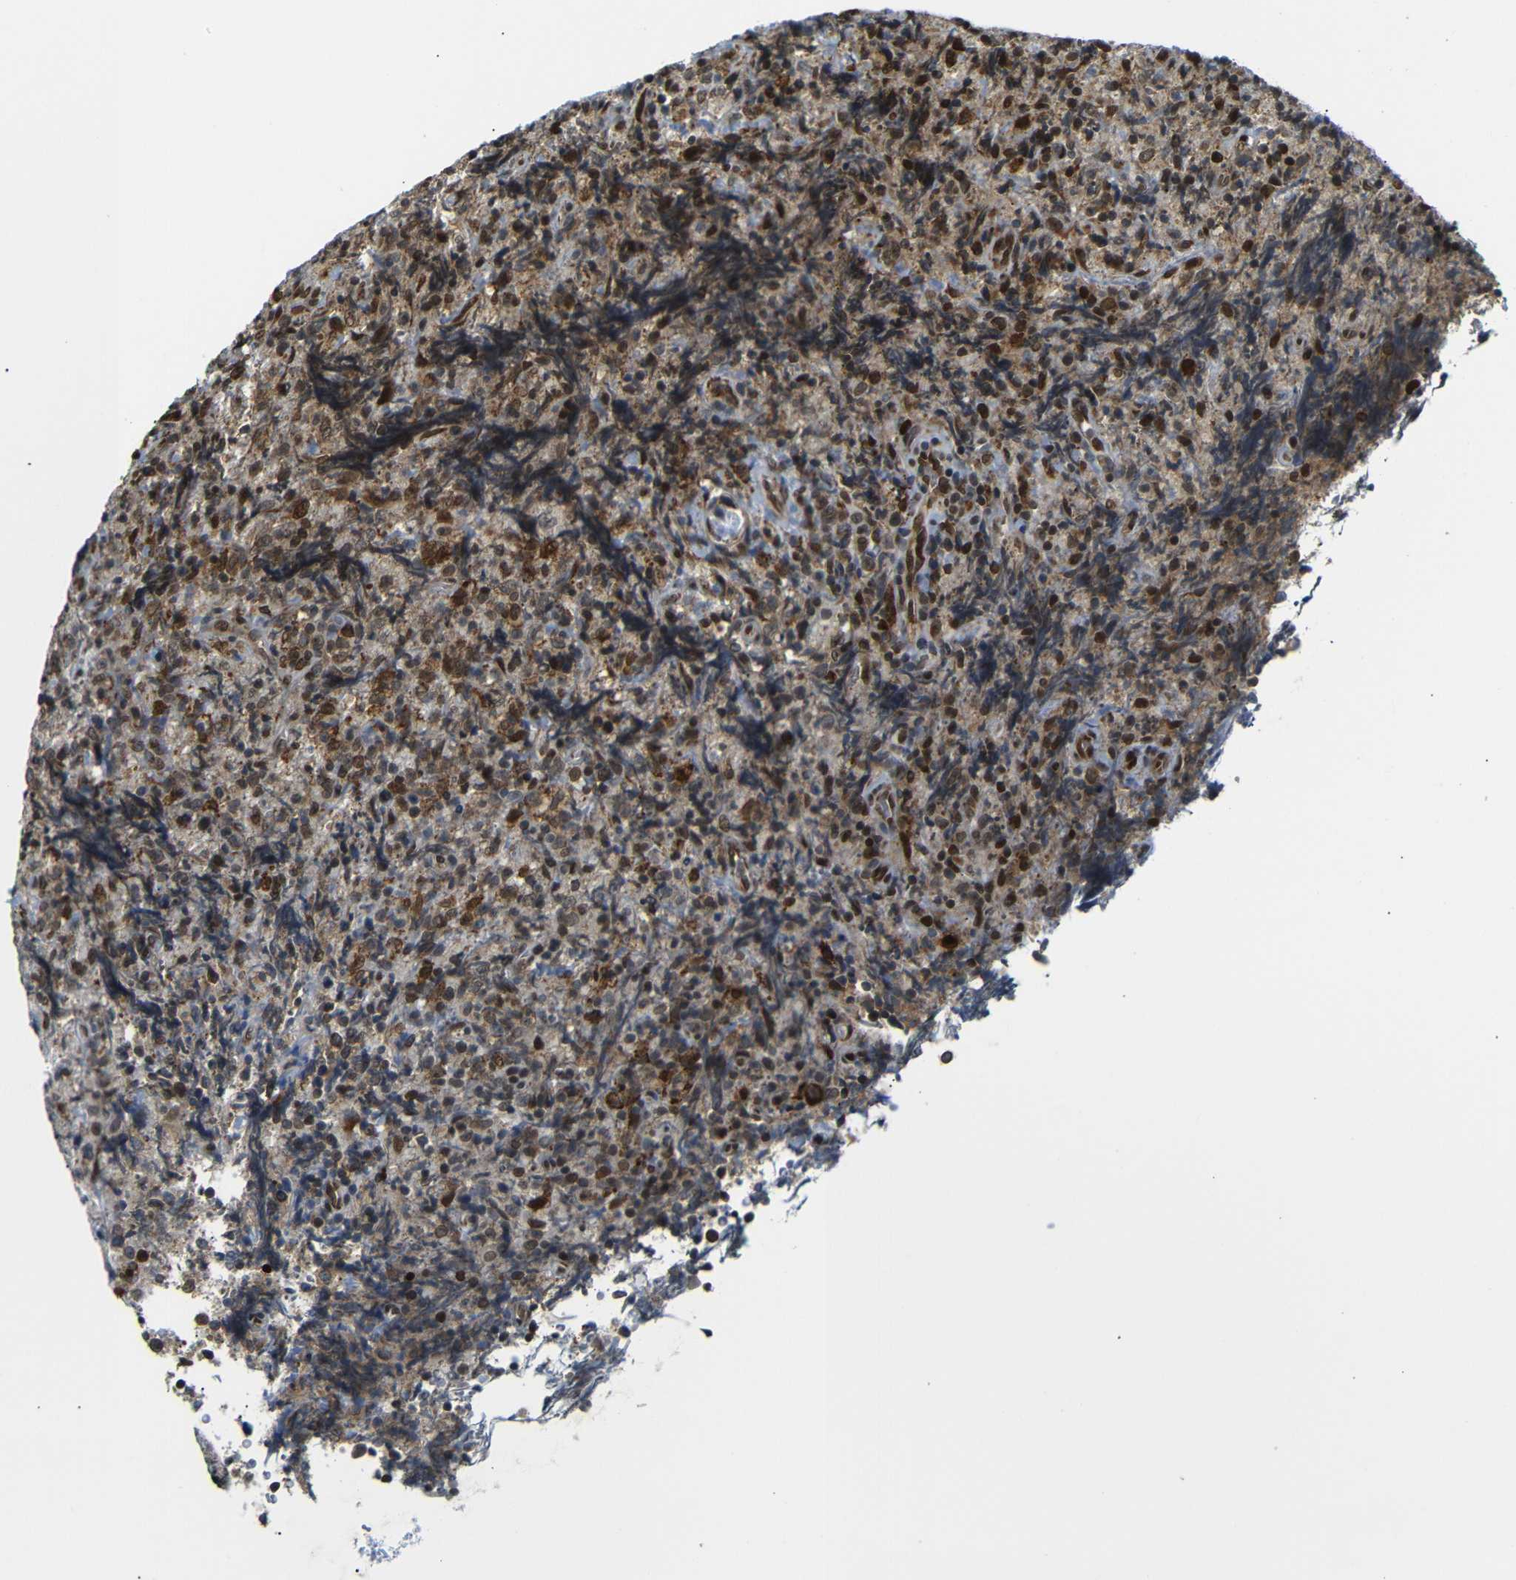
{"staining": {"intensity": "moderate", "quantity": "25%-75%", "location": "cytoplasmic/membranous,nuclear"}, "tissue": "lymphoma", "cell_type": "Tumor cells", "image_type": "cancer", "snomed": [{"axis": "morphology", "description": "Malignant lymphoma, non-Hodgkin's type, High grade"}, {"axis": "topography", "description": "Tonsil"}], "caption": "Immunohistochemistry (IHC) of lymphoma demonstrates medium levels of moderate cytoplasmic/membranous and nuclear staining in about 25%-75% of tumor cells.", "gene": "SPCS2", "patient": {"sex": "female", "age": 36}}